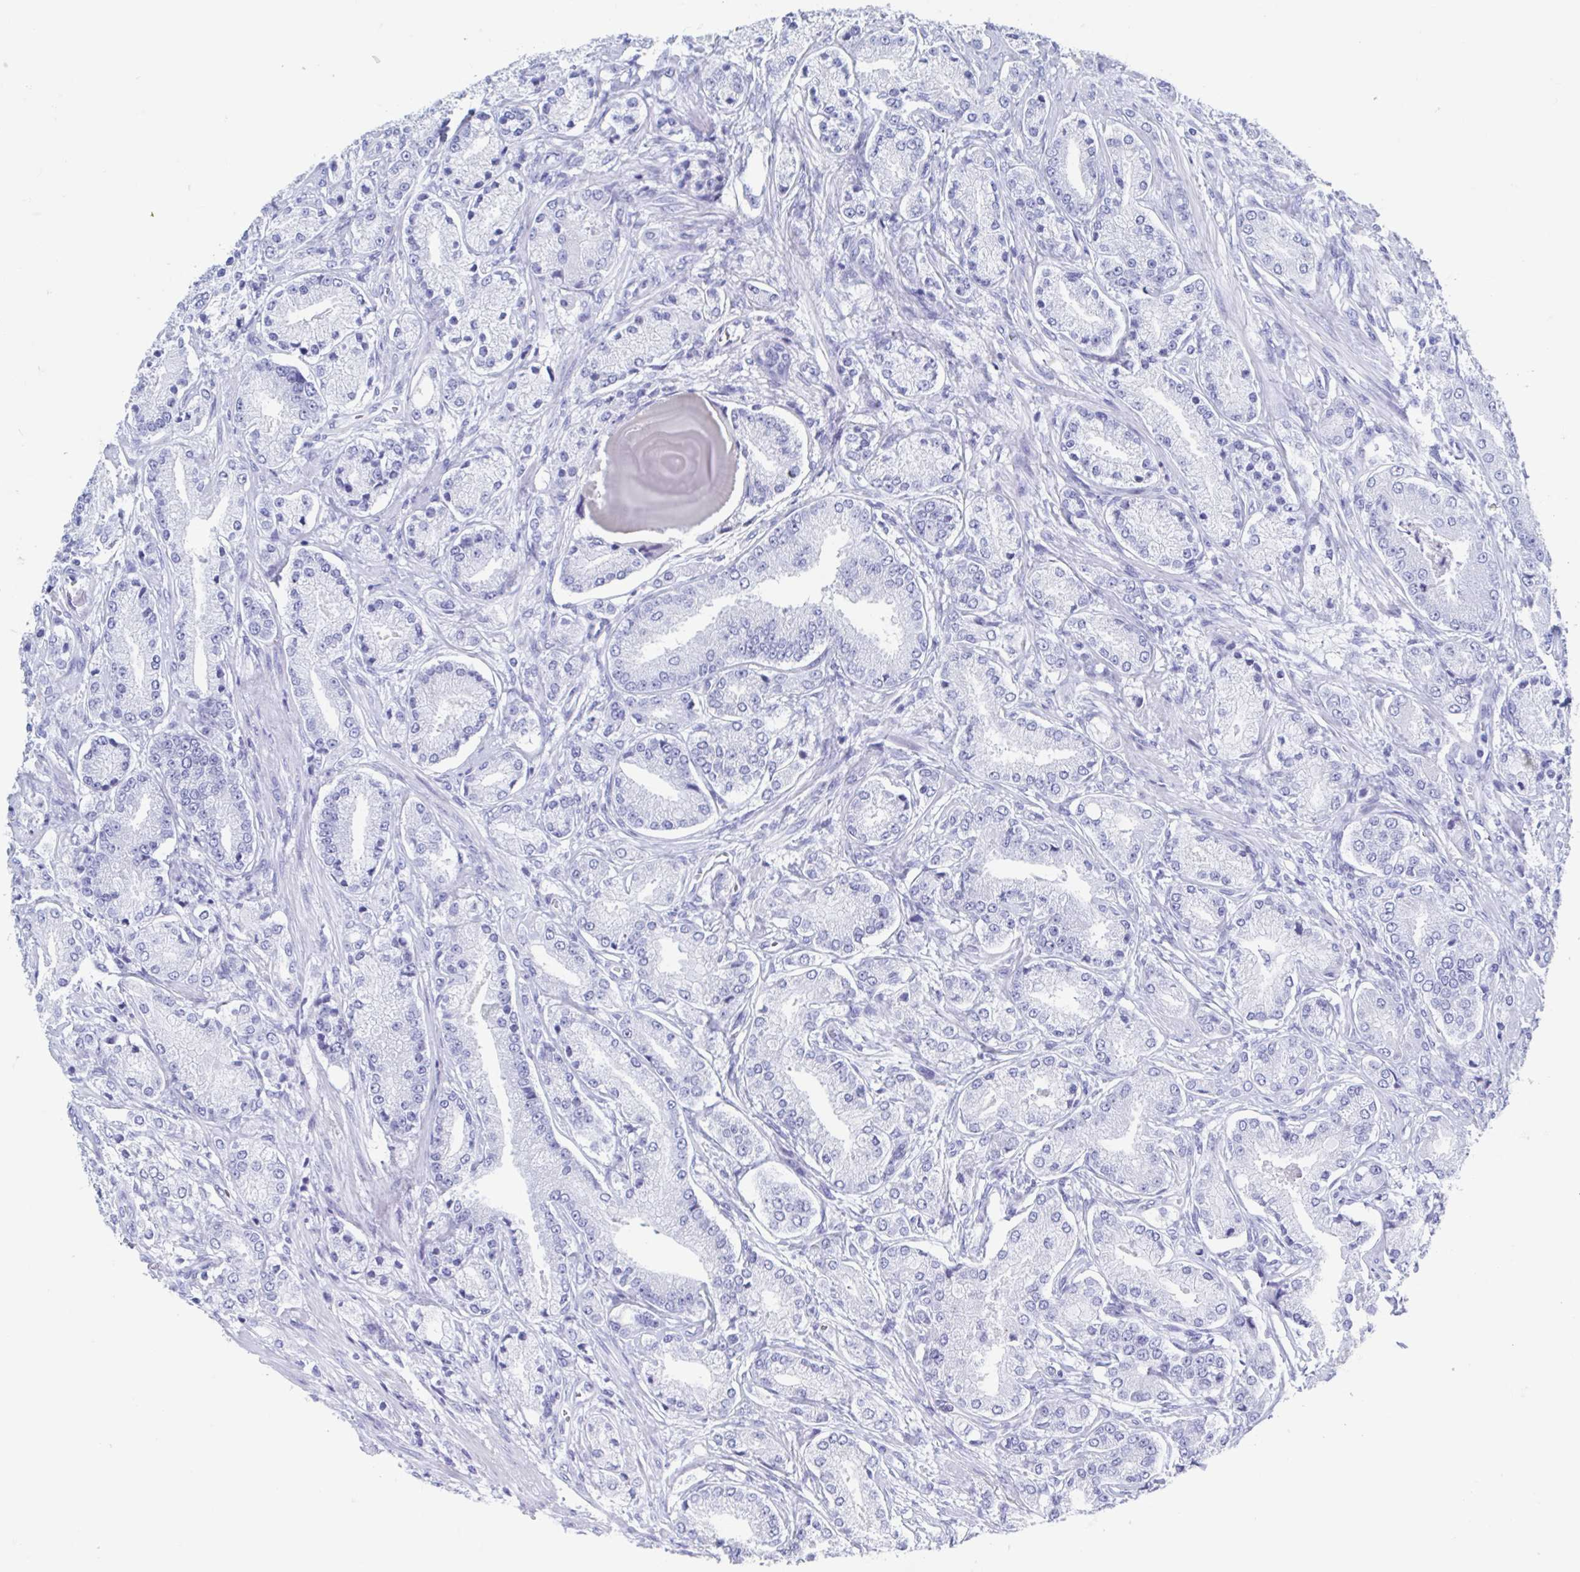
{"staining": {"intensity": "negative", "quantity": "none", "location": "none"}, "tissue": "prostate cancer", "cell_type": "Tumor cells", "image_type": "cancer", "snomed": [{"axis": "morphology", "description": "Adenocarcinoma, High grade"}, {"axis": "topography", "description": "Prostate and seminal vesicle, NOS"}], "caption": "Histopathology image shows no significant protein positivity in tumor cells of prostate cancer.", "gene": "C10orf53", "patient": {"sex": "male", "age": 61}}